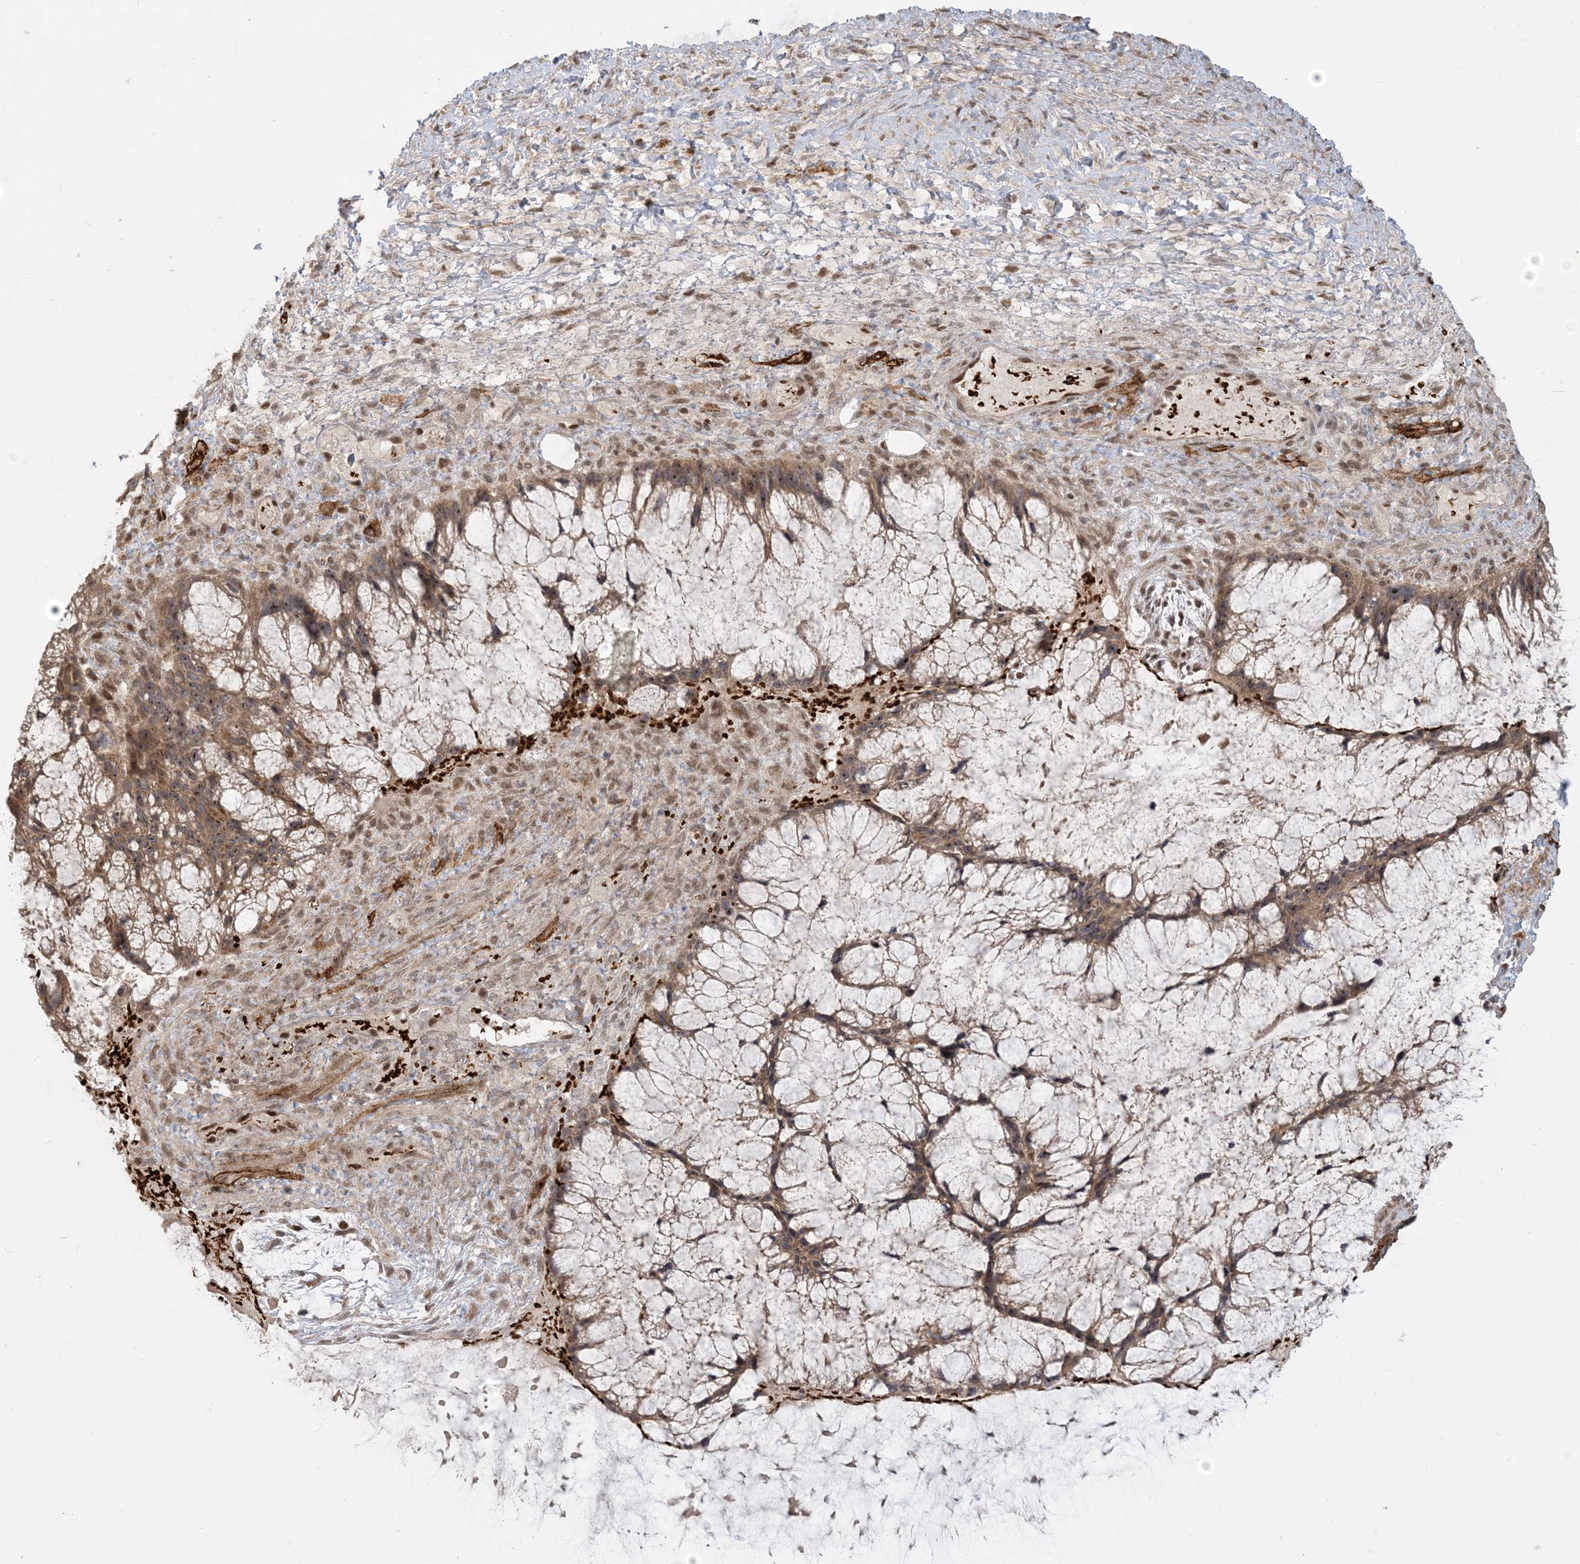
{"staining": {"intensity": "weak", "quantity": ">75%", "location": "cytoplasmic/membranous,nuclear"}, "tissue": "ovarian cancer", "cell_type": "Tumor cells", "image_type": "cancer", "snomed": [{"axis": "morphology", "description": "Cystadenocarcinoma, mucinous, NOS"}, {"axis": "topography", "description": "Ovary"}], "caption": "High-power microscopy captured an IHC micrograph of ovarian mucinous cystadenocarcinoma, revealing weak cytoplasmic/membranous and nuclear expression in about >75% of tumor cells.", "gene": "ABCF3", "patient": {"sex": "female", "age": 37}}